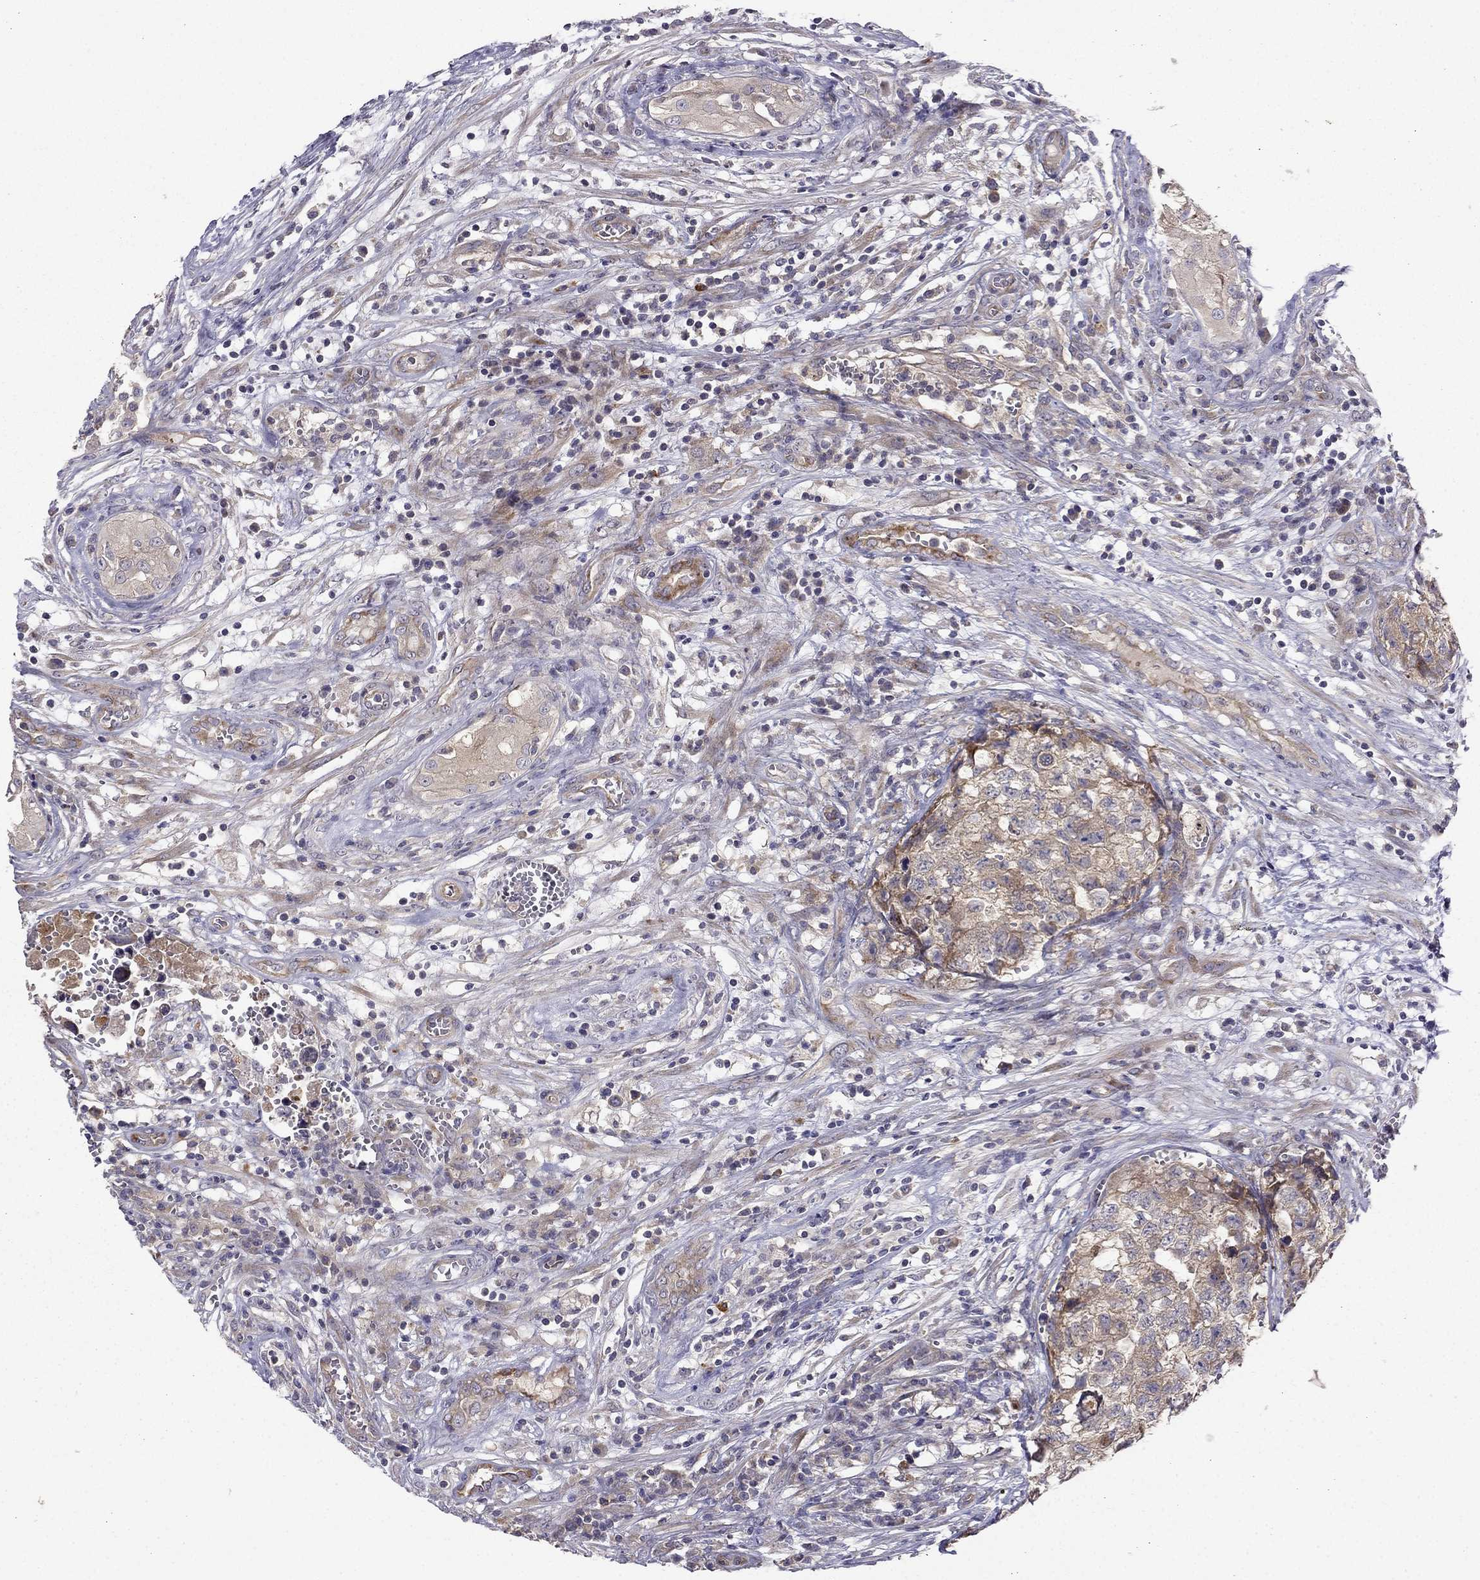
{"staining": {"intensity": "weak", "quantity": "25%-75%", "location": "cytoplasmic/membranous"}, "tissue": "testis cancer", "cell_type": "Tumor cells", "image_type": "cancer", "snomed": [{"axis": "morphology", "description": "Seminoma, NOS"}, {"axis": "morphology", "description": "Carcinoma, Embryonal, NOS"}, {"axis": "topography", "description": "Testis"}], "caption": "Brown immunohistochemical staining in human testis cancer reveals weak cytoplasmic/membranous staining in approximately 25%-75% of tumor cells.", "gene": "STXBP5", "patient": {"sex": "male", "age": 22}}